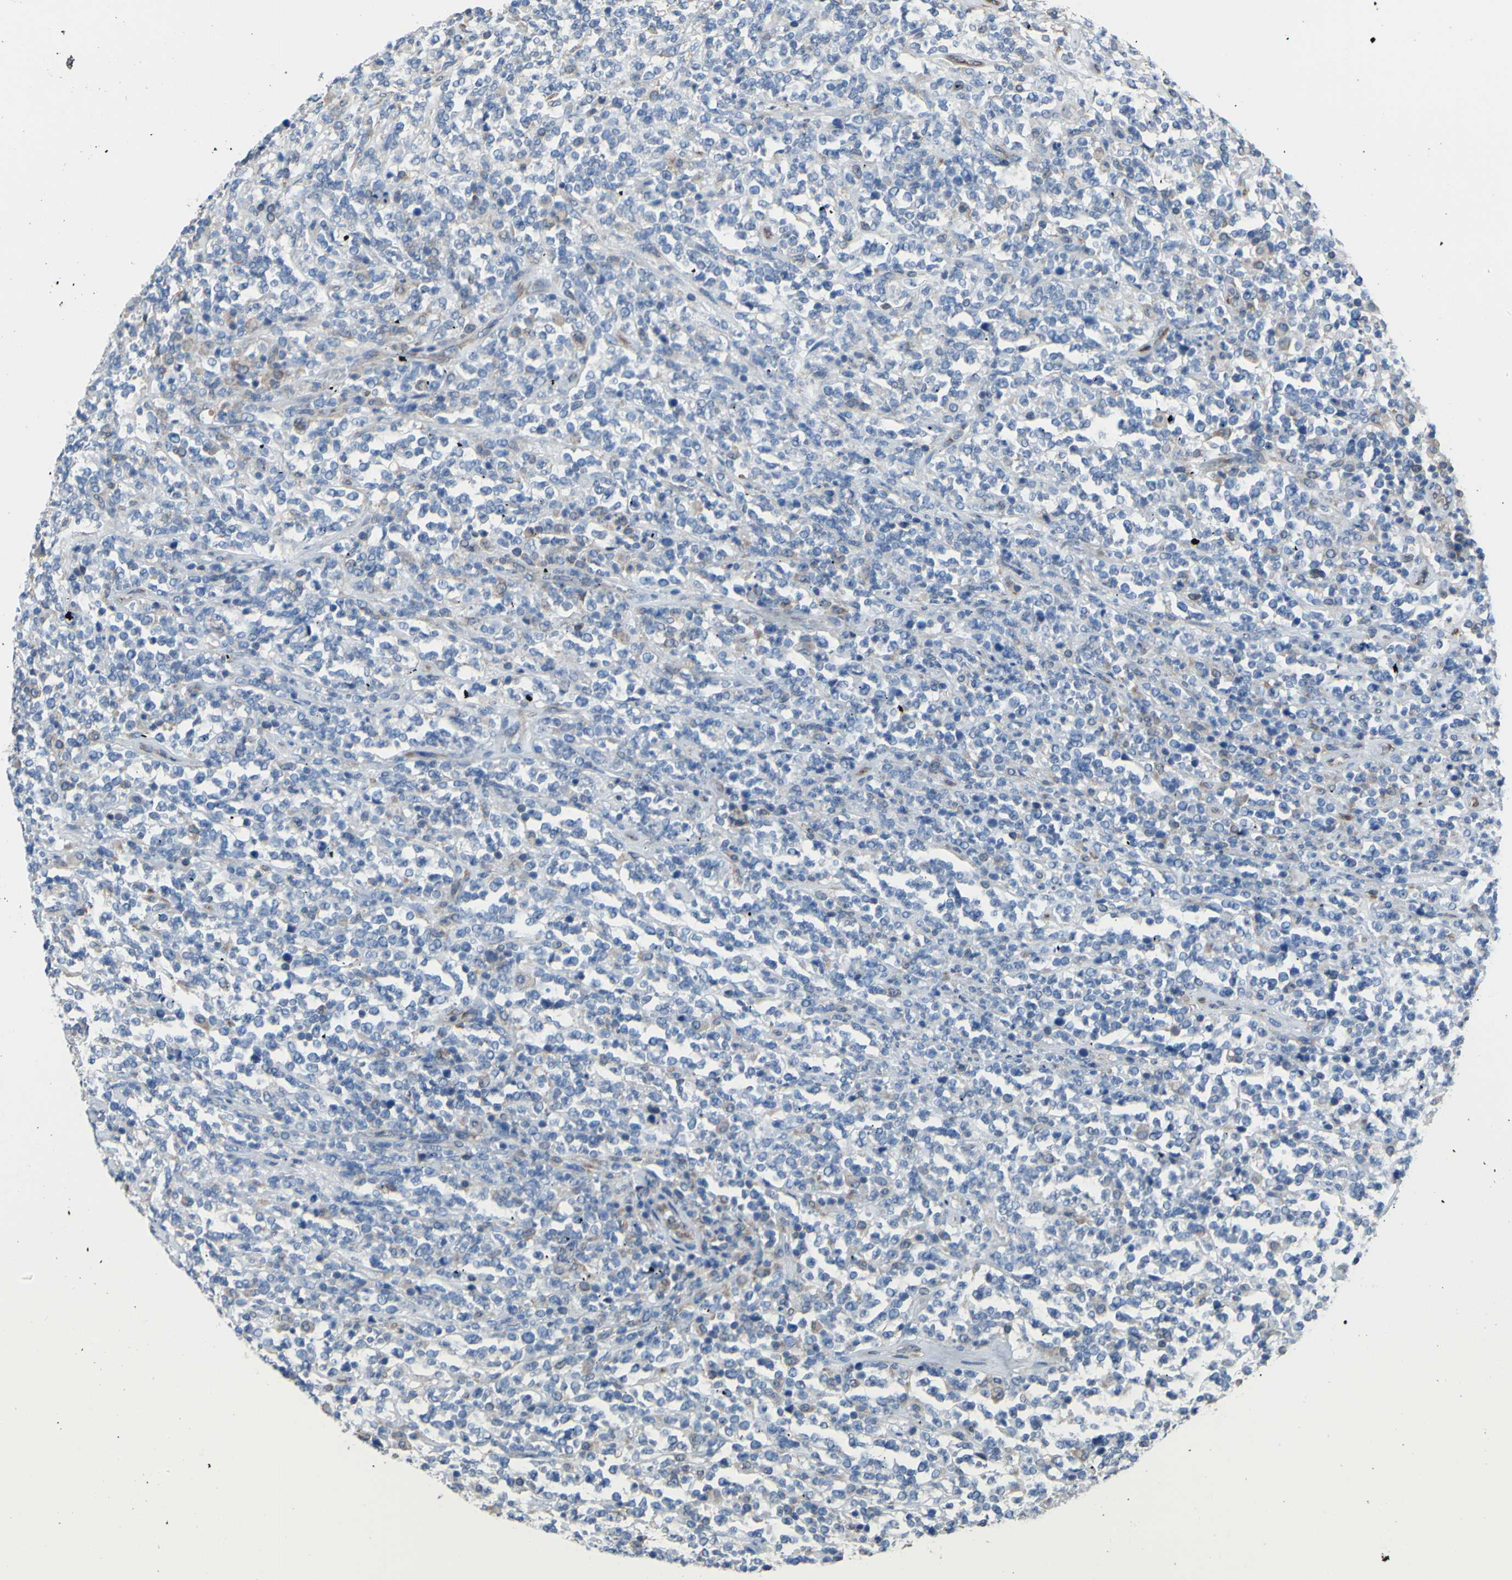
{"staining": {"intensity": "negative", "quantity": "none", "location": "none"}, "tissue": "lymphoma", "cell_type": "Tumor cells", "image_type": "cancer", "snomed": [{"axis": "morphology", "description": "Malignant lymphoma, non-Hodgkin's type, High grade"}, {"axis": "topography", "description": "Soft tissue"}], "caption": "This is a micrograph of immunohistochemistry (IHC) staining of high-grade malignant lymphoma, non-Hodgkin's type, which shows no staining in tumor cells. The staining is performed using DAB brown chromogen with nuclei counter-stained in using hematoxylin.", "gene": "MGST2", "patient": {"sex": "male", "age": 18}}